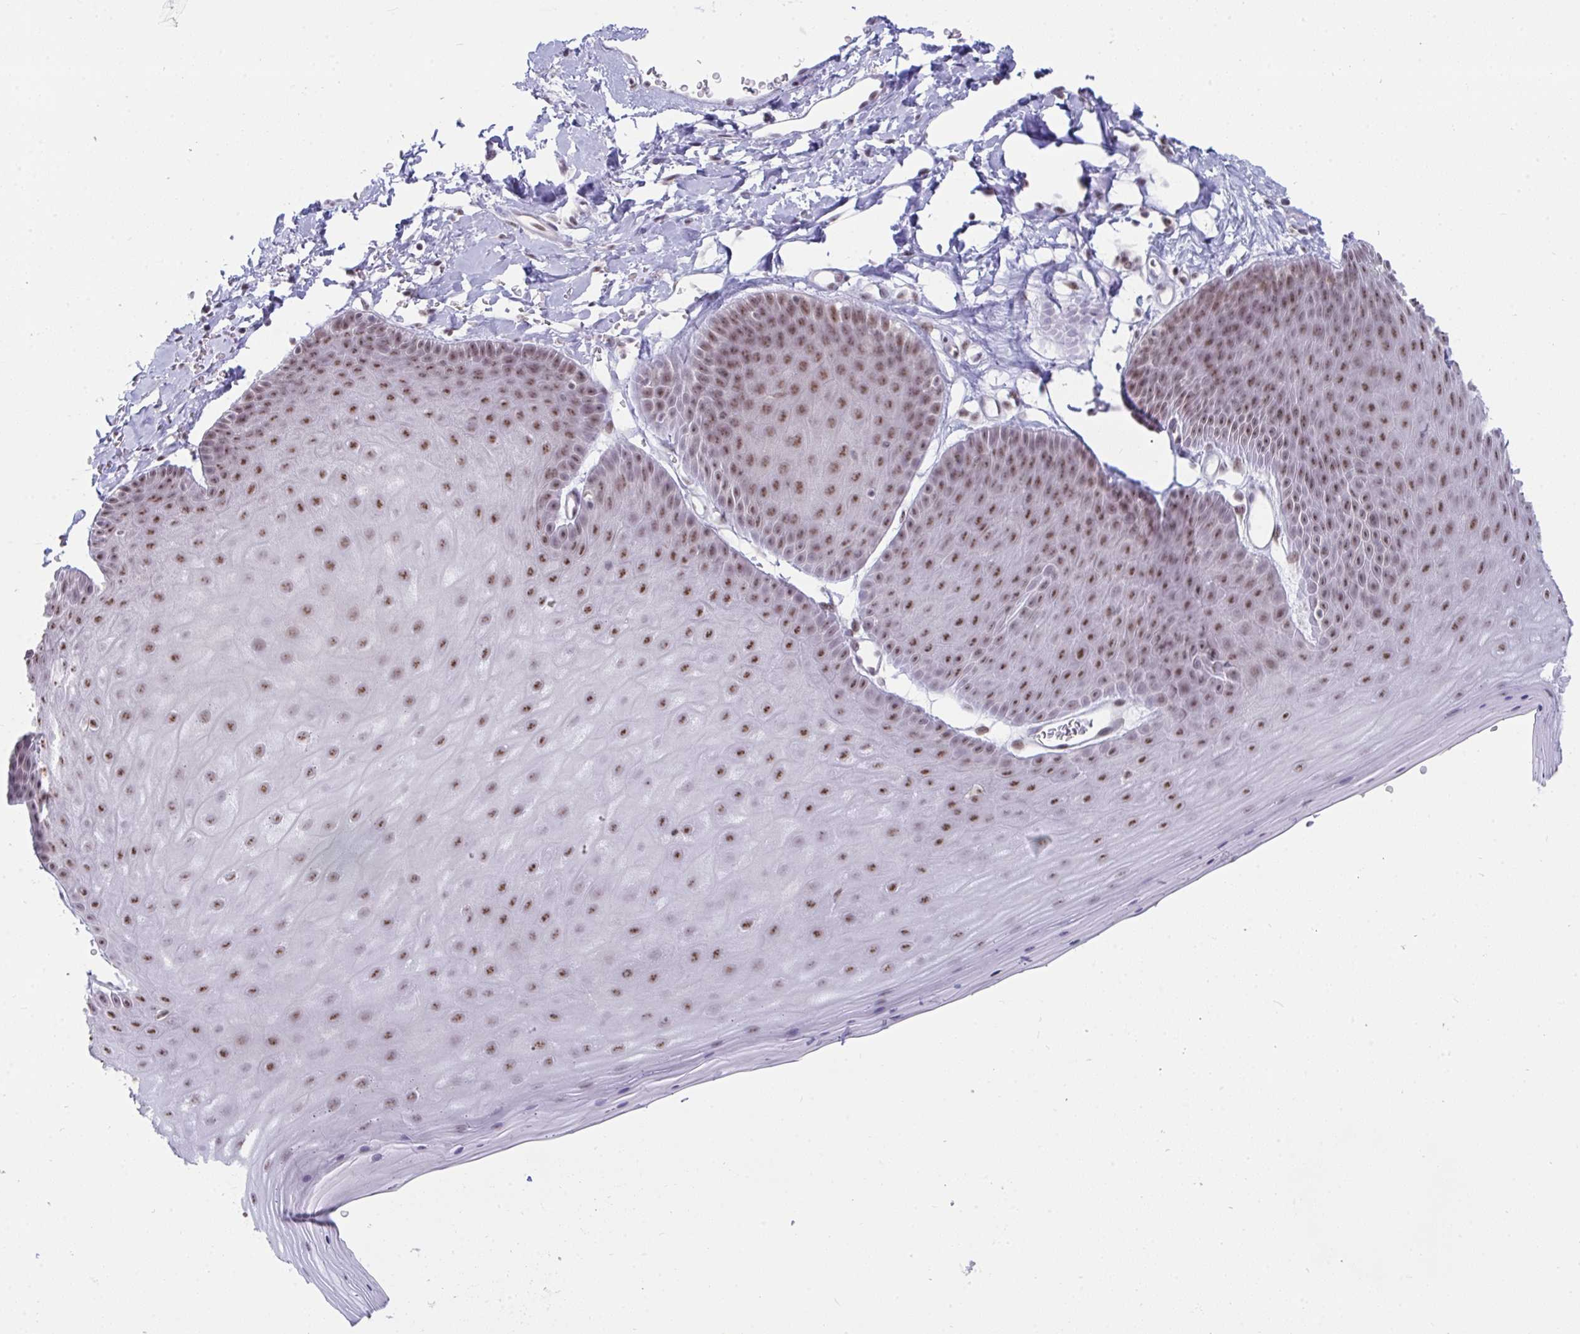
{"staining": {"intensity": "moderate", "quantity": ">75%", "location": "nuclear"}, "tissue": "skin", "cell_type": "Epidermal cells", "image_type": "normal", "snomed": [{"axis": "morphology", "description": "Normal tissue, NOS"}, {"axis": "topography", "description": "Anal"}], "caption": "Unremarkable skin reveals moderate nuclear staining in approximately >75% of epidermal cells, visualized by immunohistochemistry. (IHC, brightfield microscopy, high magnification).", "gene": "PRR14", "patient": {"sex": "male", "age": 53}}